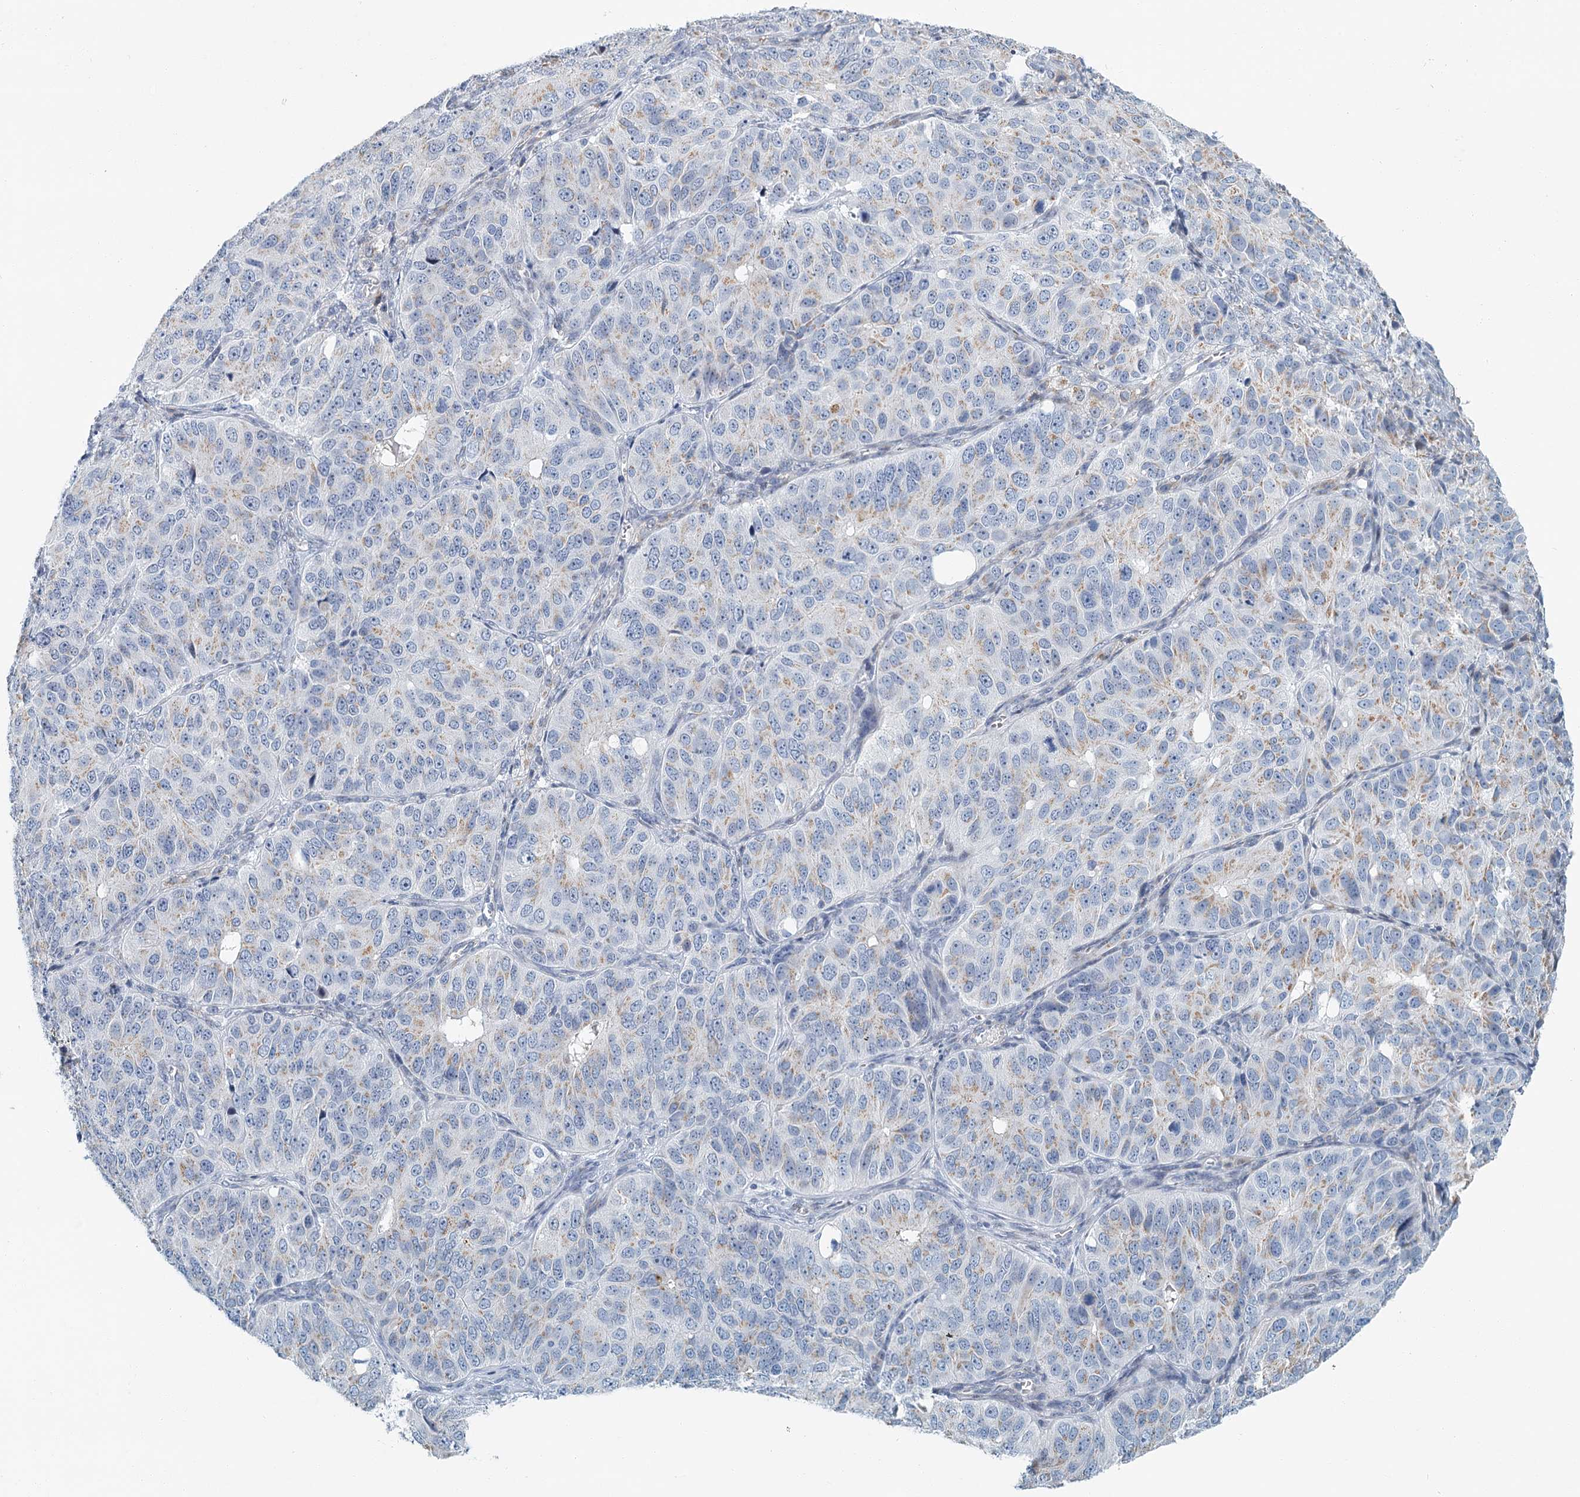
{"staining": {"intensity": "weak", "quantity": "25%-75%", "location": "cytoplasmic/membranous"}, "tissue": "ovarian cancer", "cell_type": "Tumor cells", "image_type": "cancer", "snomed": [{"axis": "morphology", "description": "Carcinoma, endometroid"}, {"axis": "topography", "description": "Ovary"}], "caption": "Weak cytoplasmic/membranous staining for a protein is seen in approximately 25%-75% of tumor cells of ovarian cancer (endometroid carcinoma) using IHC.", "gene": "ZNF527", "patient": {"sex": "female", "age": 51}}